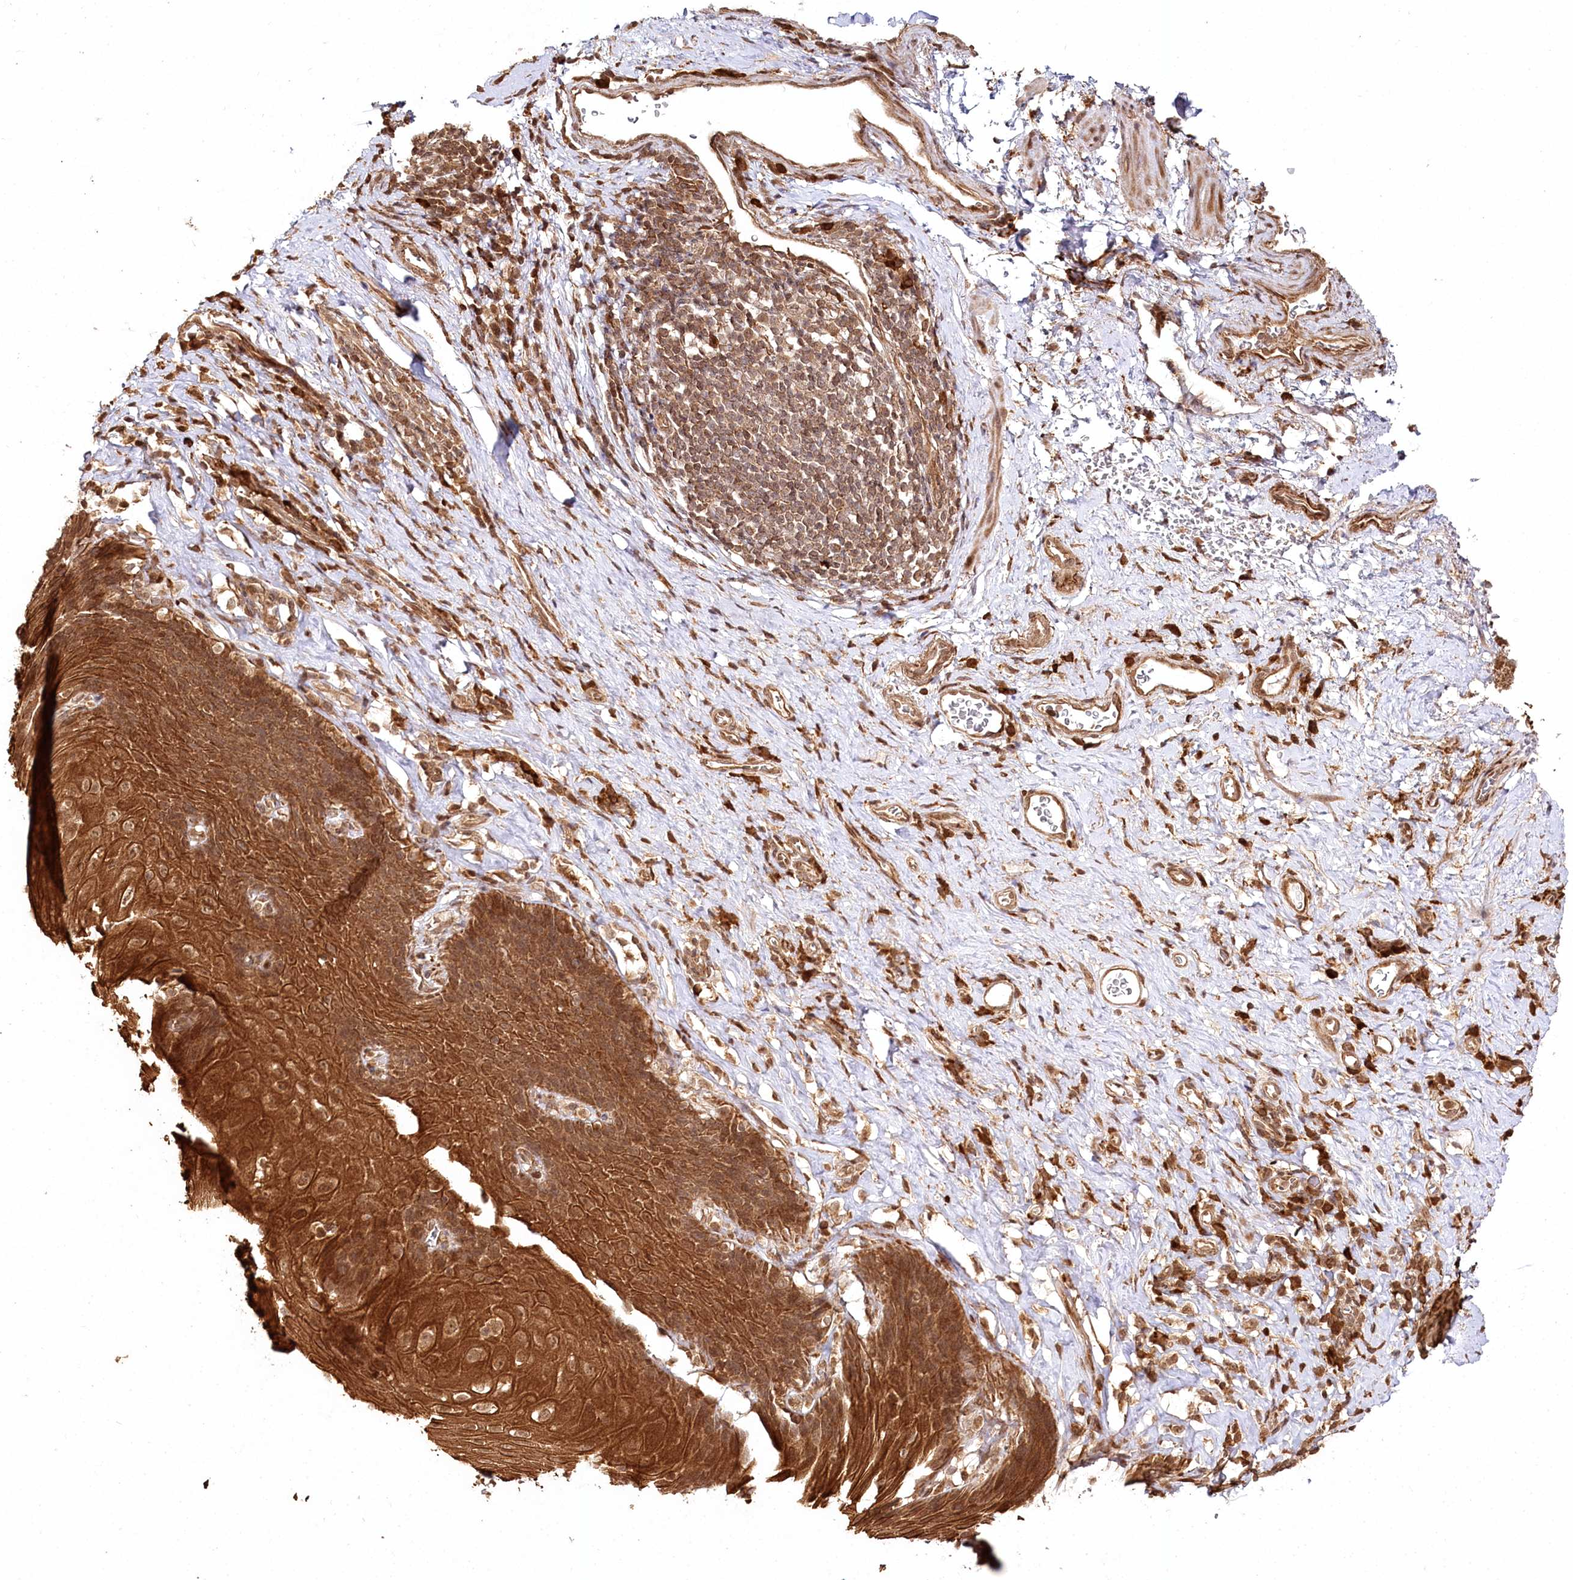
{"staining": {"intensity": "strong", "quantity": ">75%", "location": "cytoplasmic/membranous,nuclear"}, "tissue": "esophagus", "cell_type": "Squamous epithelial cells", "image_type": "normal", "snomed": [{"axis": "morphology", "description": "Normal tissue, NOS"}, {"axis": "topography", "description": "Esophagus"}], "caption": "Normal esophagus was stained to show a protein in brown. There is high levels of strong cytoplasmic/membranous,nuclear expression in about >75% of squamous epithelial cells. The staining was performed using DAB, with brown indicating positive protein expression. Nuclei are stained blue with hematoxylin.", "gene": "ULK2", "patient": {"sex": "female", "age": 61}}